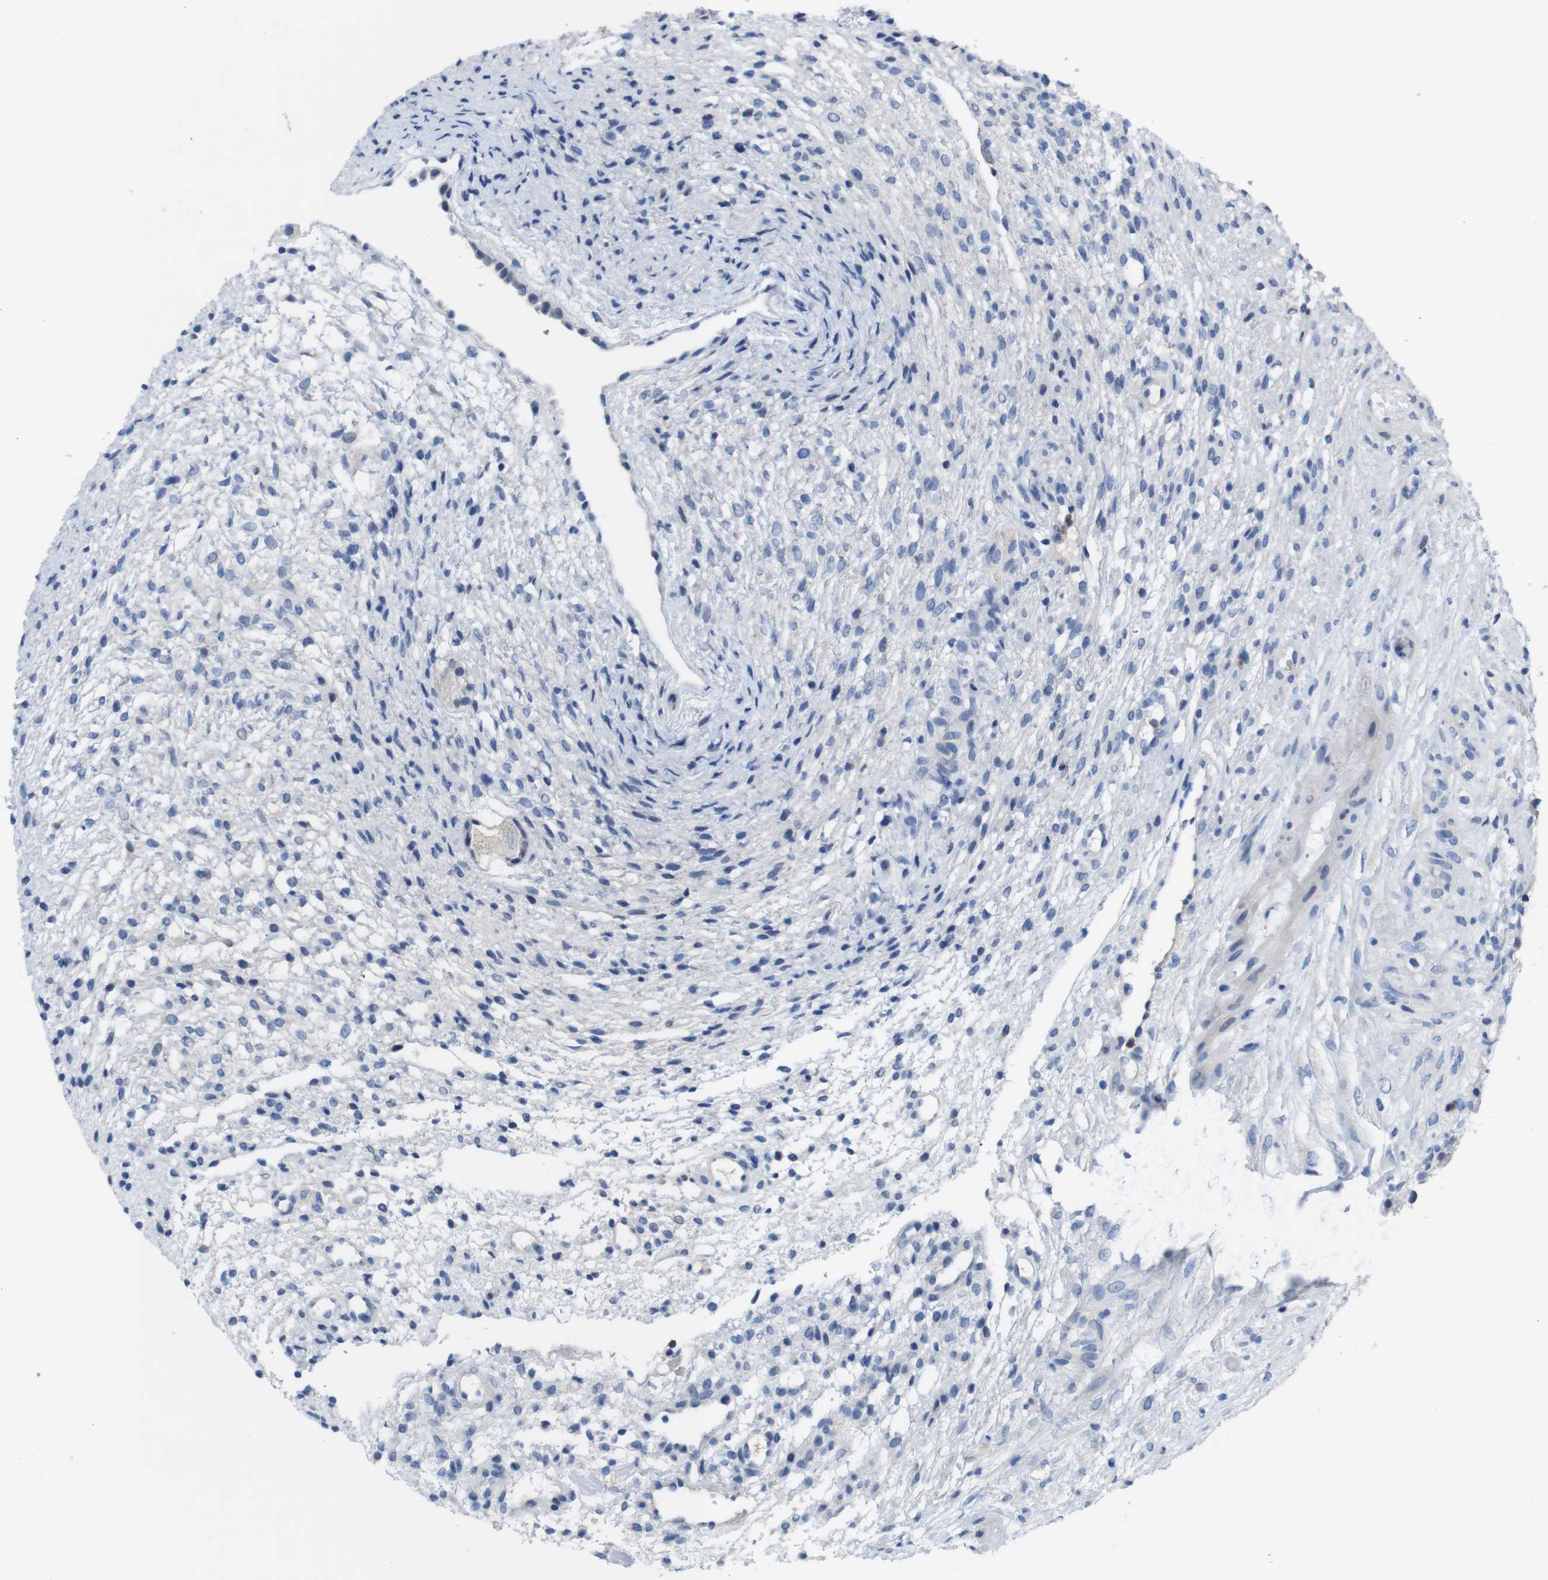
{"staining": {"intensity": "negative", "quantity": "none", "location": "none"}, "tissue": "ovary", "cell_type": "Follicle cells", "image_type": "normal", "snomed": [{"axis": "morphology", "description": "Normal tissue, NOS"}, {"axis": "morphology", "description": "Cyst, NOS"}, {"axis": "topography", "description": "Ovary"}], "caption": "The image exhibits no significant positivity in follicle cells of ovary. (Immunohistochemistry, brightfield microscopy, high magnification).", "gene": "C1RL", "patient": {"sex": "female", "age": 18}}